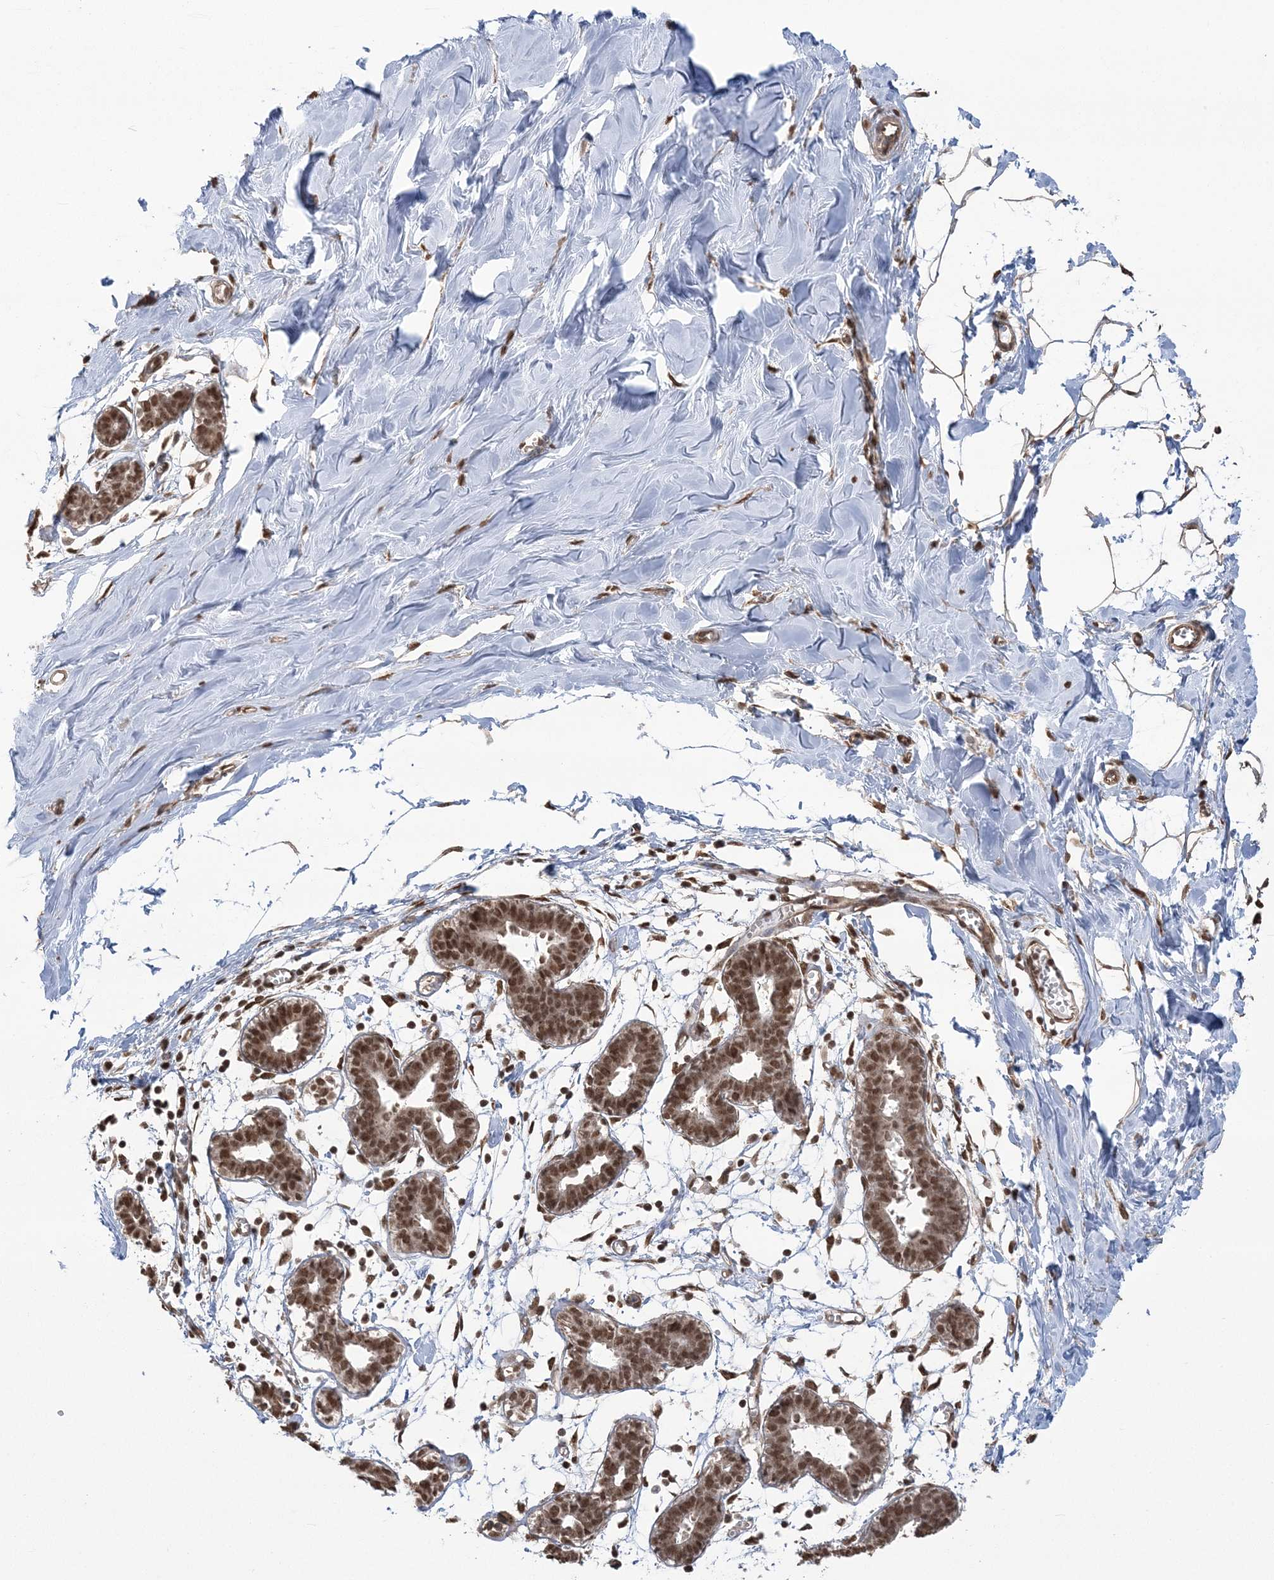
{"staining": {"intensity": "strong", "quantity": ">75%", "location": "nuclear"}, "tissue": "breast", "cell_type": "Adipocytes", "image_type": "normal", "snomed": [{"axis": "morphology", "description": "Normal tissue, NOS"}, {"axis": "topography", "description": "Breast"}], "caption": "Protein expression by immunohistochemistry (IHC) reveals strong nuclear staining in about >75% of adipocytes in unremarkable breast.", "gene": "ZNF839", "patient": {"sex": "female", "age": 27}}